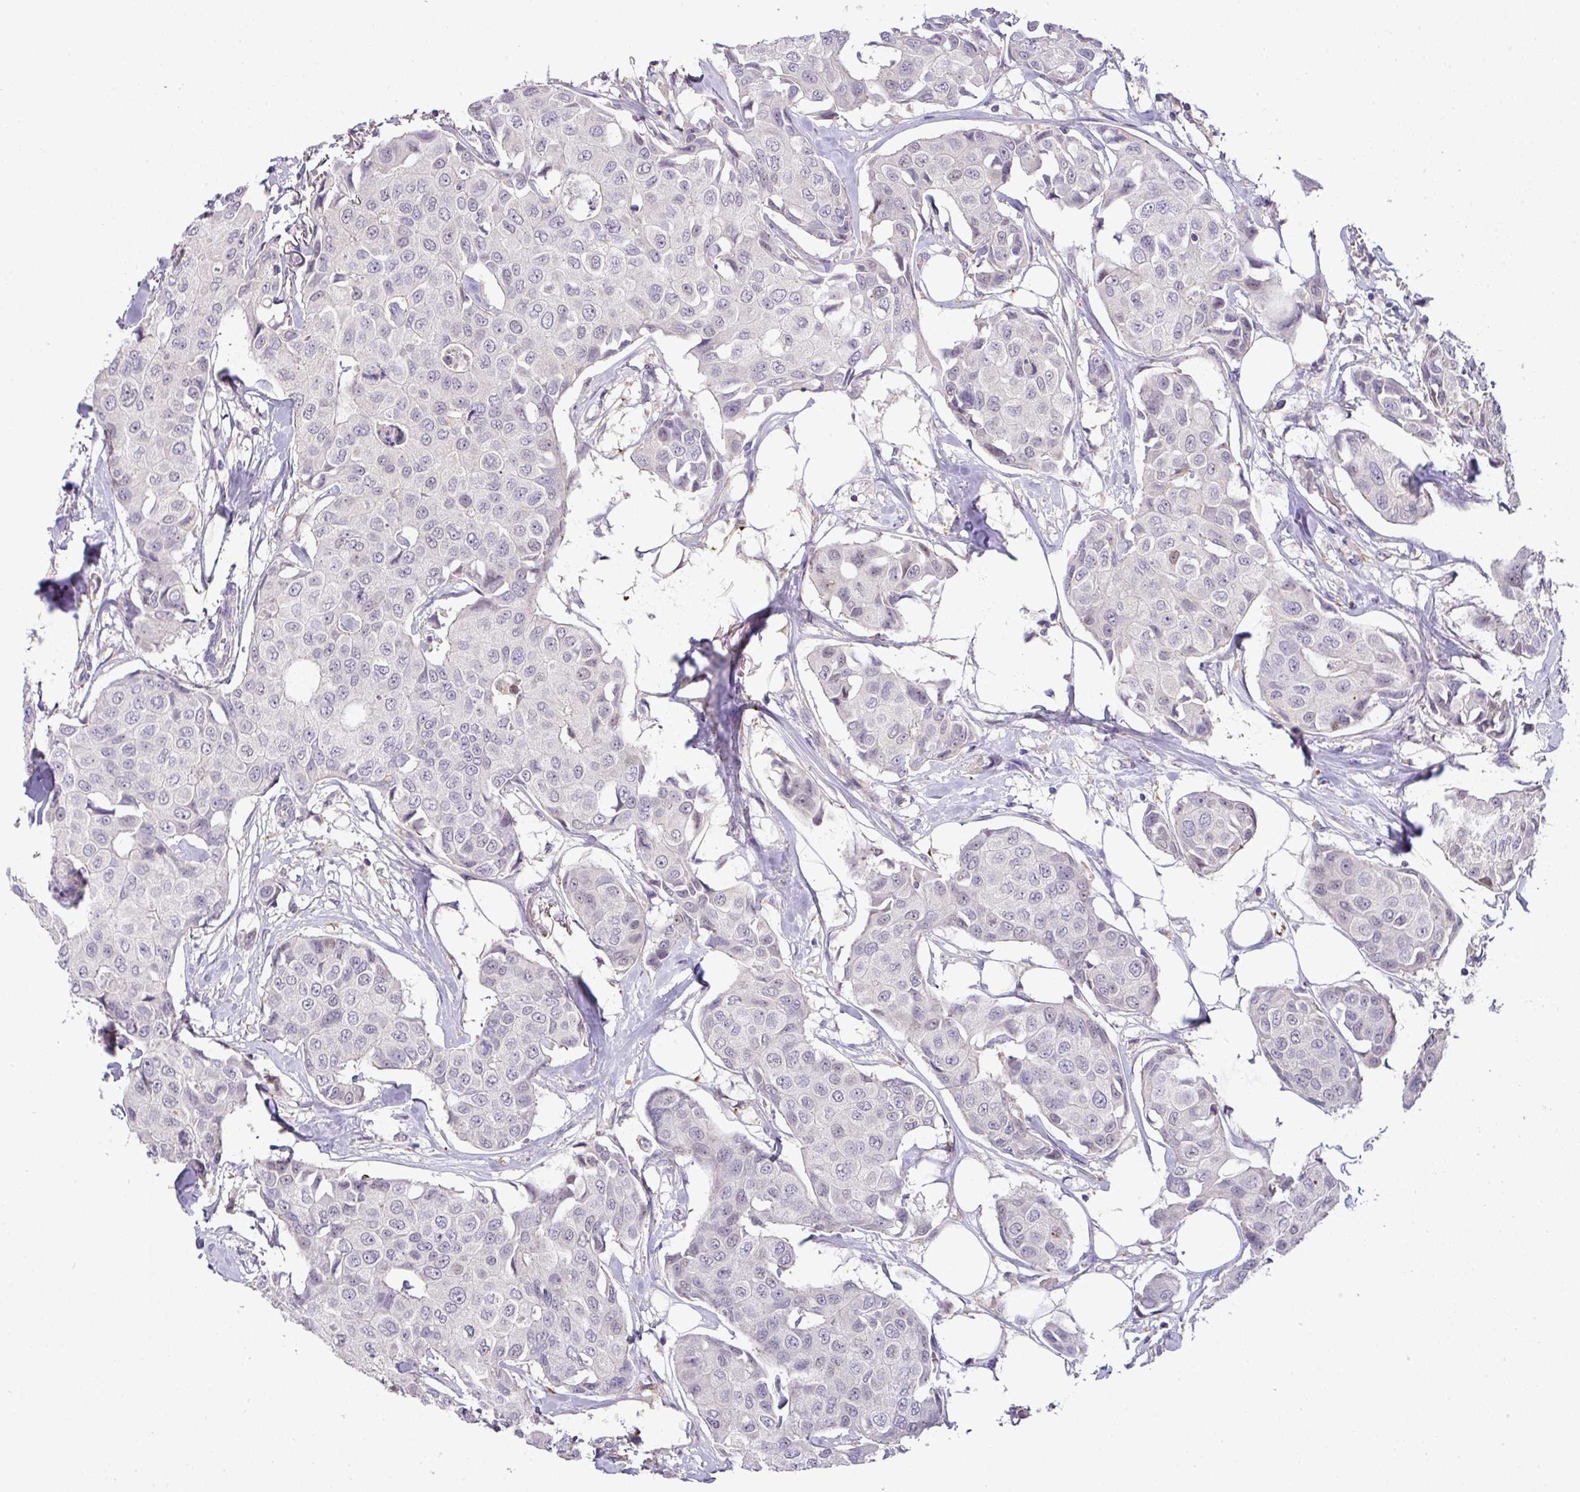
{"staining": {"intensity": "negative", "quantity": "none", "location": "none"}, "tissue": "breast cancer", "cell_type": "Tumor cells", "image_type": "cancer", "snomed": [{"axis": "morphology", "description": "Duct carcinoma"}, {"axis": "topography", "description": "Breast"}], "caption": "IHC histopathology image of neoplastic tissue: breast intraductal carcinoma stained with DAB demonstrates no significant protein expression in tumor cells.", "gene": "HOXC13", "patient": {"sex": "female", "age": 80}}